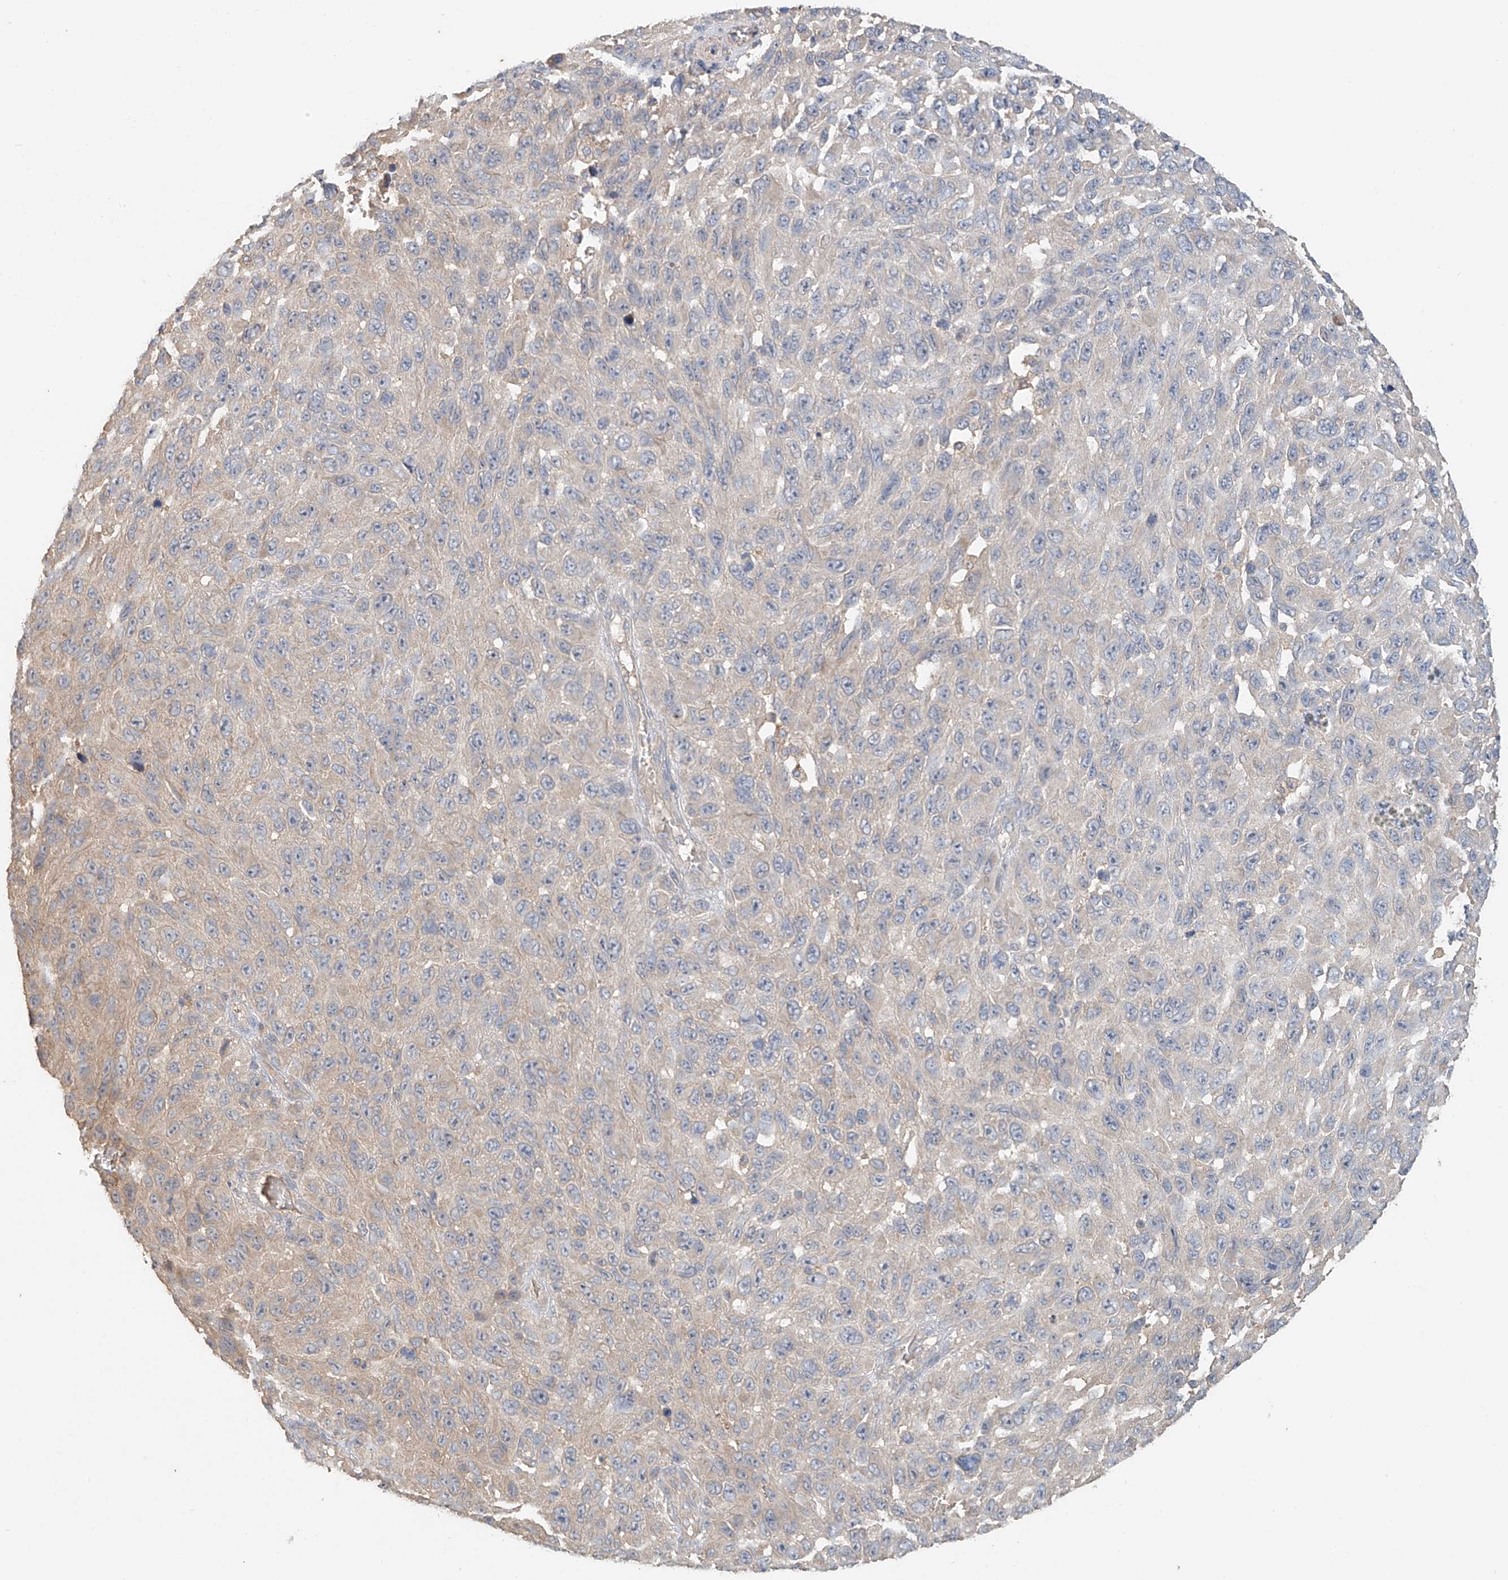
{"staining": {"intensity": "negative", "quantity": "none", "location": "none"}, "tissue": "melanoma", "cell_type": "Tumor cells", "image_type": "cancer", "snomed": [{"axis": "morphology", "description": "Malignant melanoma, NOS"}, {"axis": "topography", "description": "Skin"}], "caption": "Immunohistochemistry image of human melanoma stained for a protein (brown), which shows no staining in tumor cells. (DAB (3,3'-diaminobenzidine) IHC visualized using brightfield microscopy, high magnification).", "gene": "GNB1L", "patient": {"sex": "female", "age": 96}}